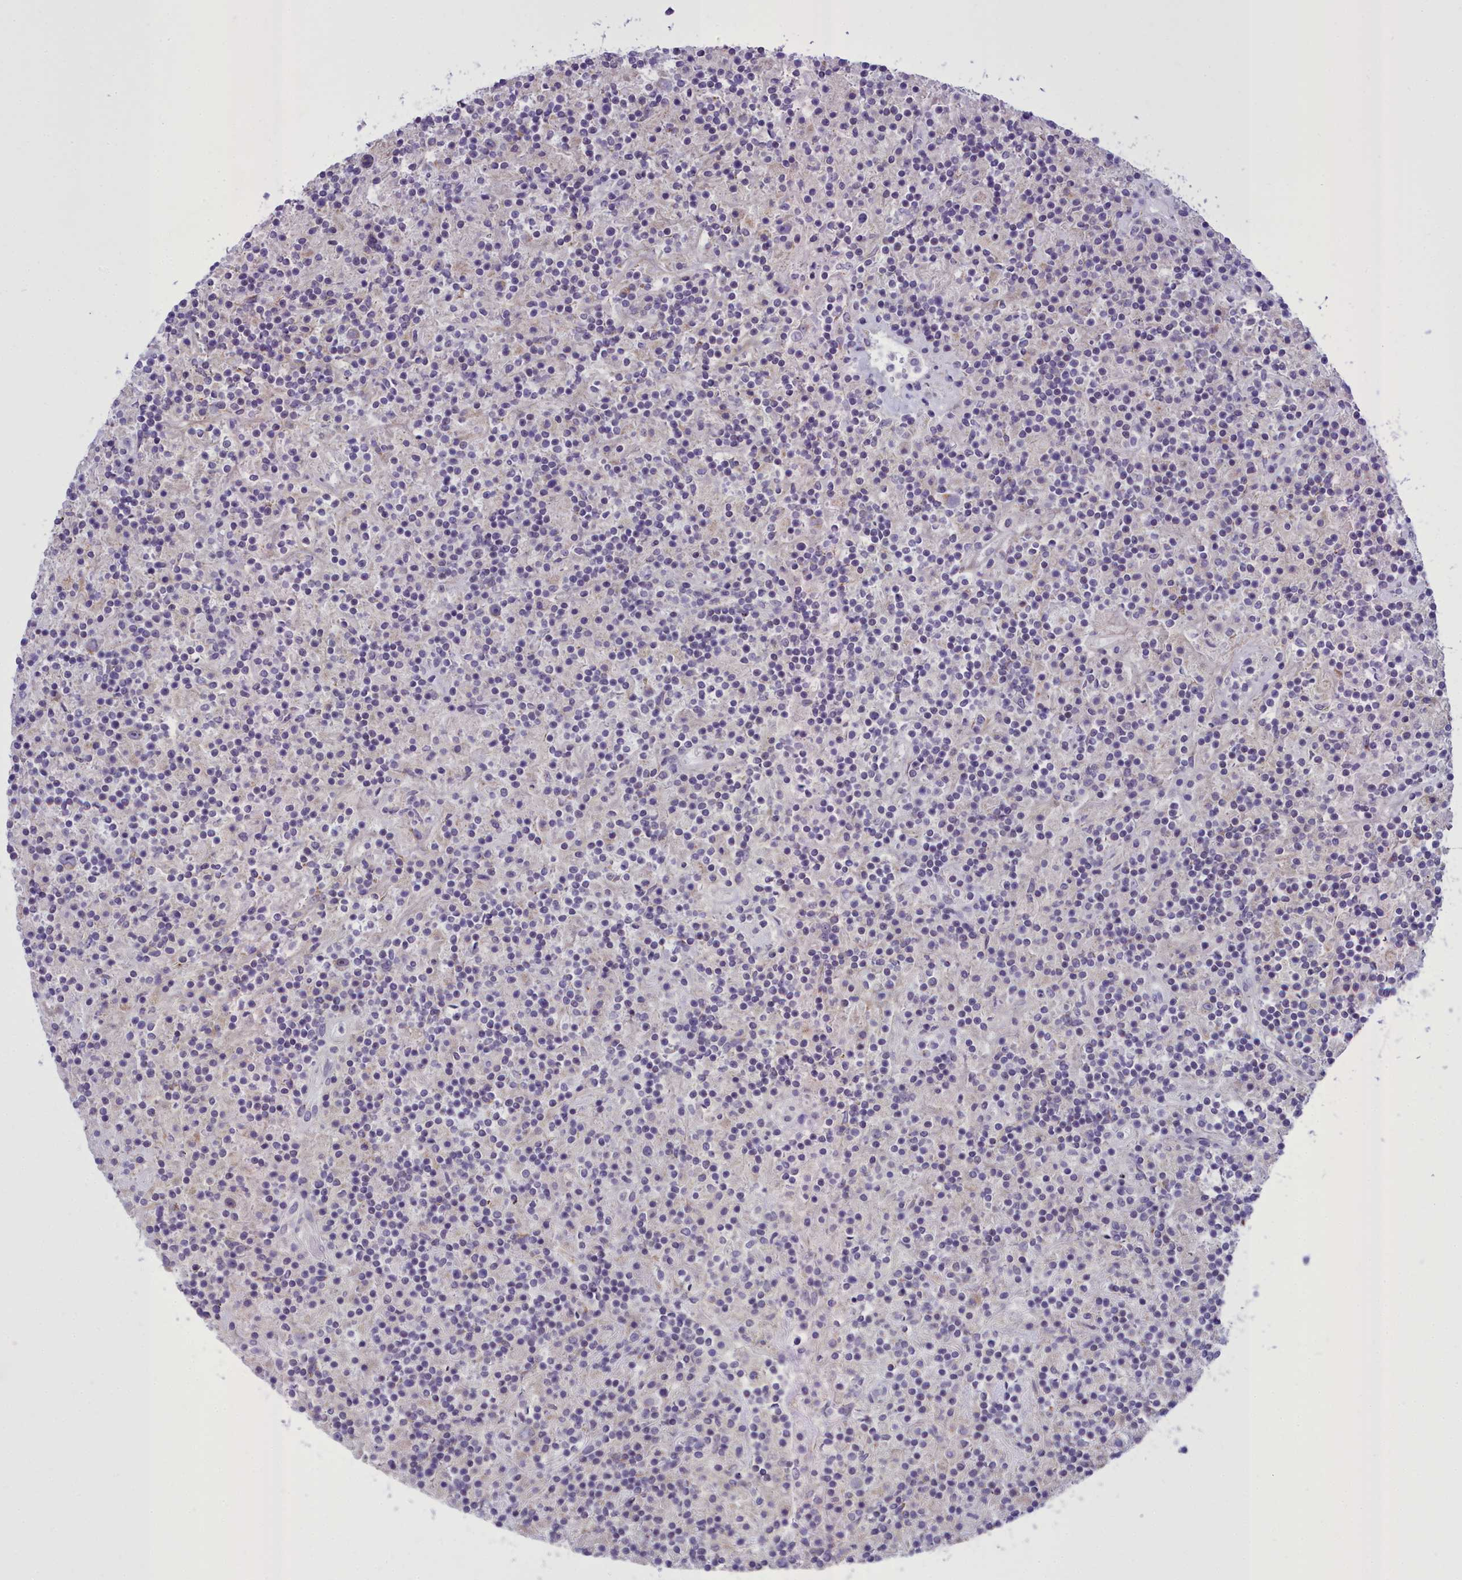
{"staining": {"intensity": "negative", "quantity": "none", "location": "none"}, "tissue": "lymphoma", "cell_type": "Tumor cells", "image_type": "cancer", "snomed": [{"axis": "morphology", "description": "Hodgkin's disease, NOS"}, {"axis": "topography", "description": "Lymph node"}], "caption": "This histopathology image is of lymphoma stained with immunohistochemistry to label a protein in brown with the nuclei are counter-stained blue. There is no expression in tumor cells.", "gene": "B9D2", "patient": {"sex": "male", "age": 70}}